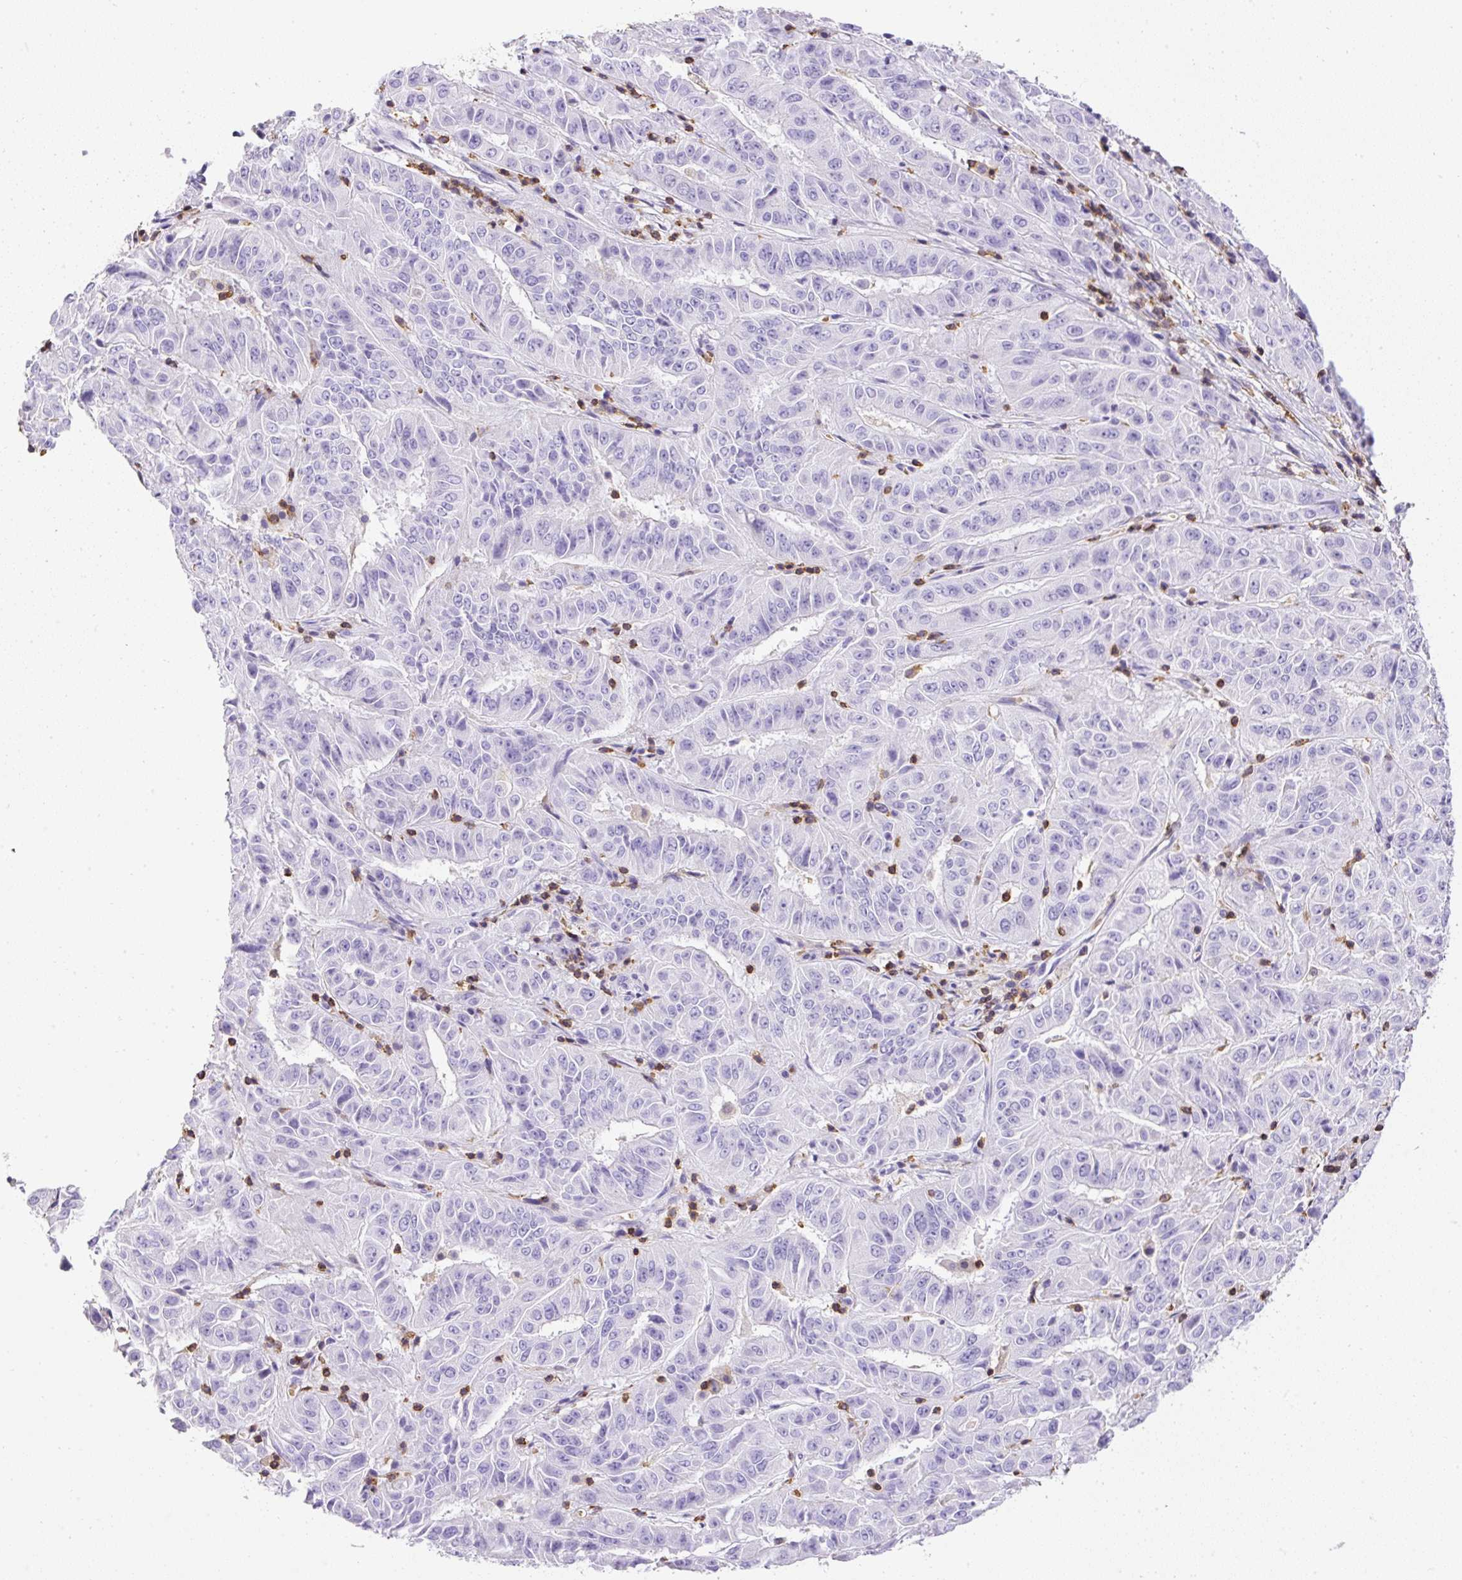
{"staining": {"intensity": "negative", "quantity": "none", "location": "none"}, "tissue": "pancreatic cancer", "cell_type": "Tumor cells", "image_type": "cancer", "snomed": [{"axis": "morphology", "description": "Adenocarcinoma, NOS"}, {"axis": "topography", "description": "Pancreas"}], "caption": "Immunohistochemical staining of human pancreatic cancer shows no significant expression in tumor cells. (Stains: DAB immunohistochemistry (IHC) with hematoxylin counter stain, Microscopy: brightfield microscopy at high magnification).", "gene": "FAM228B", "patient": {"sex": "male", "age": 63}}